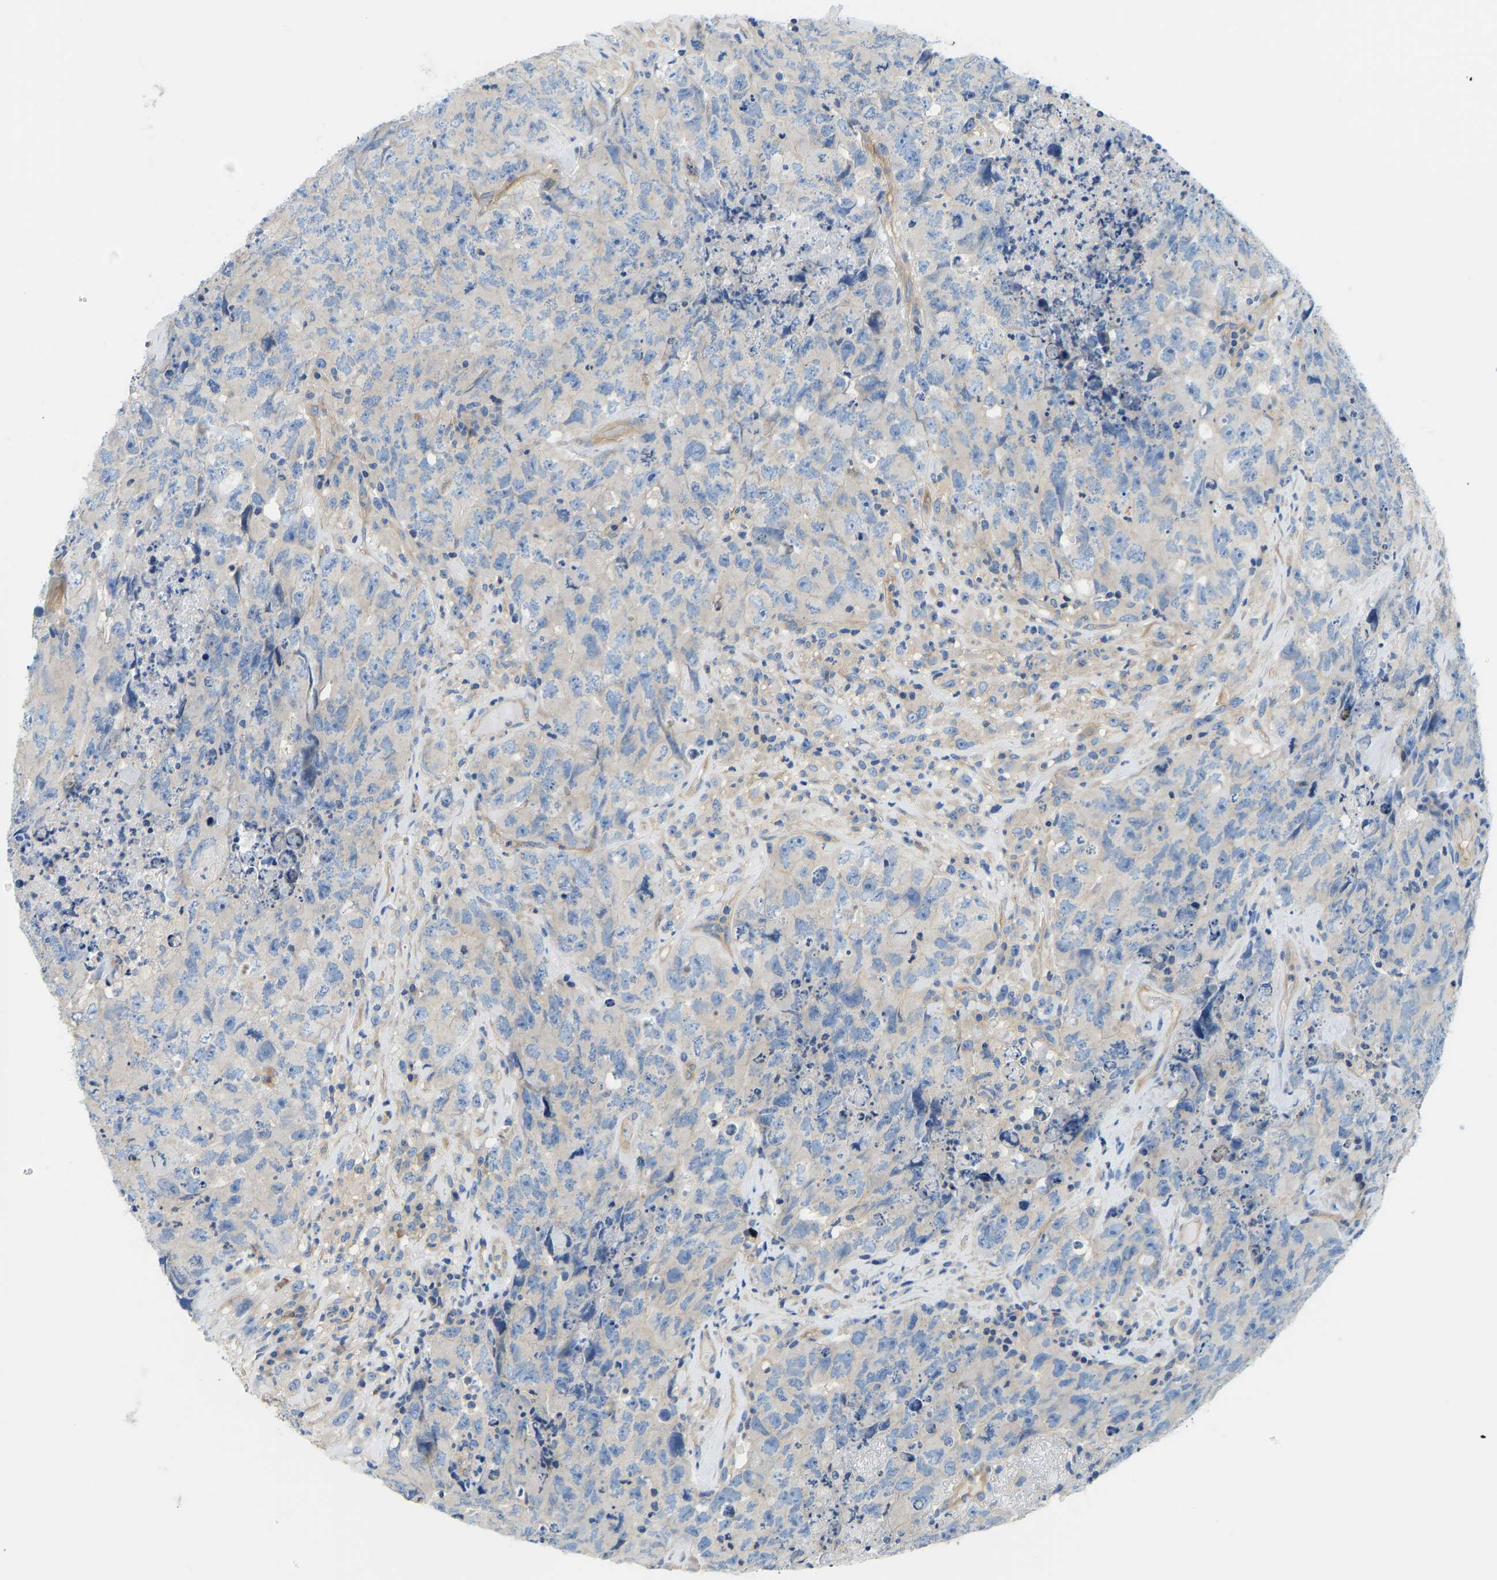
{"staining": {"intensity": "negative", "quantity": "none", "location": "none"}, "tissue": "testis cancer", "cell_type": "Tumor cells", "image_type": "cancer", "snomed": [{"axis": "morphology", "description": "Carcinoma, Embryonal, NOS"}, {"axis": "topography", "description": "Testis"}], "caption": "An image of human testis cancer is negative for staining in tumor cells.", "gene": "CHAD", "patient": {"sex": "male", "age": 32}}